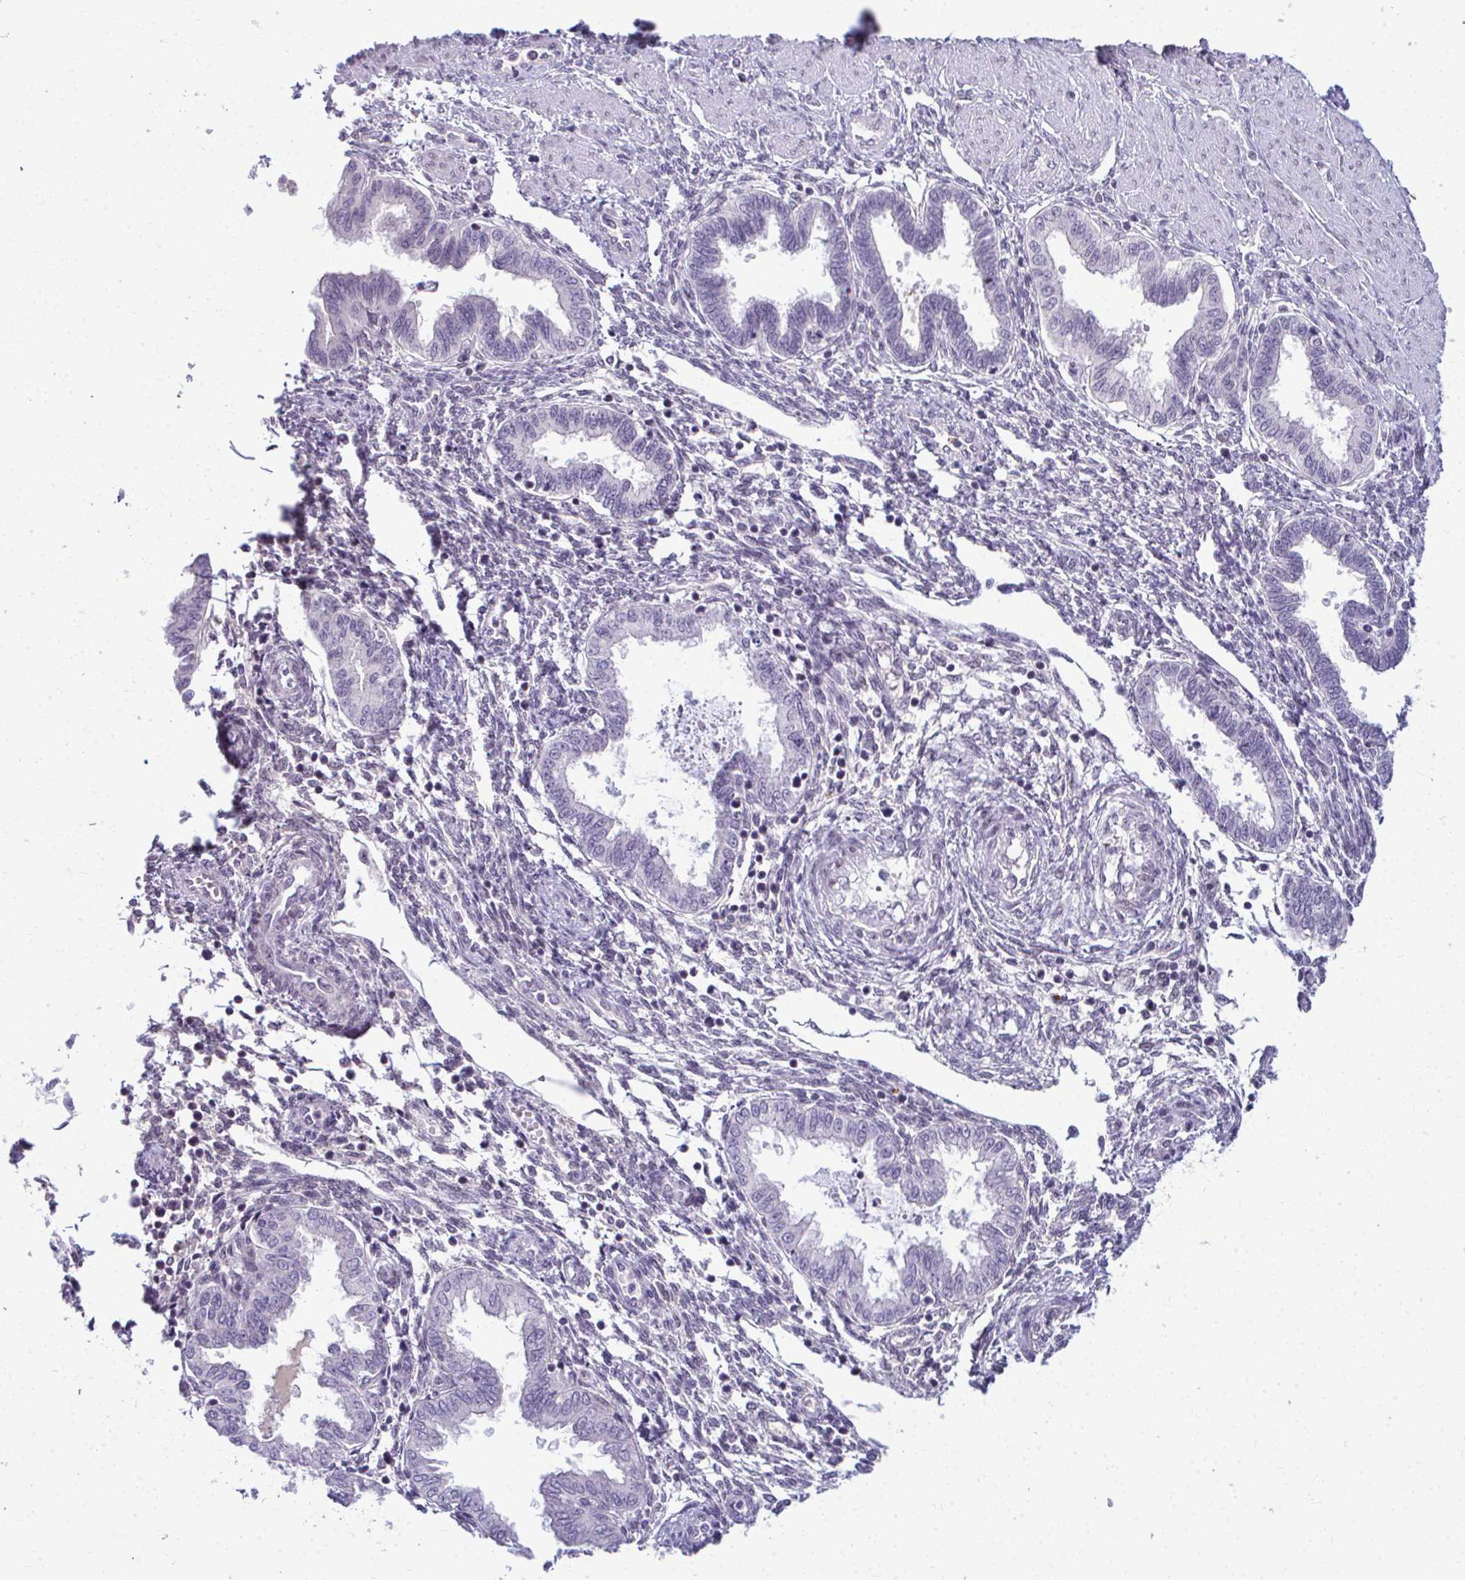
{"staining": {"intensity": "negative", "quantity": "none", "location": "none"}, "tissue": "endometrium", "cell_type": "Cells in endometrial stroma", "image_type": "normal", "snomed": [{"axis": "morphology", "description": "Normal tissue, NOS"}, {"axis": "topography", "description": "Endometrium"}], "caption": "Immunohistochemistry (IHC) image of benign endometrium: human endometrium stained with DAB displays no significant protein positivity in cells in endometrial stroma.", "gene": "MAF1", "patient": {"sex": "female", "age": 33}}